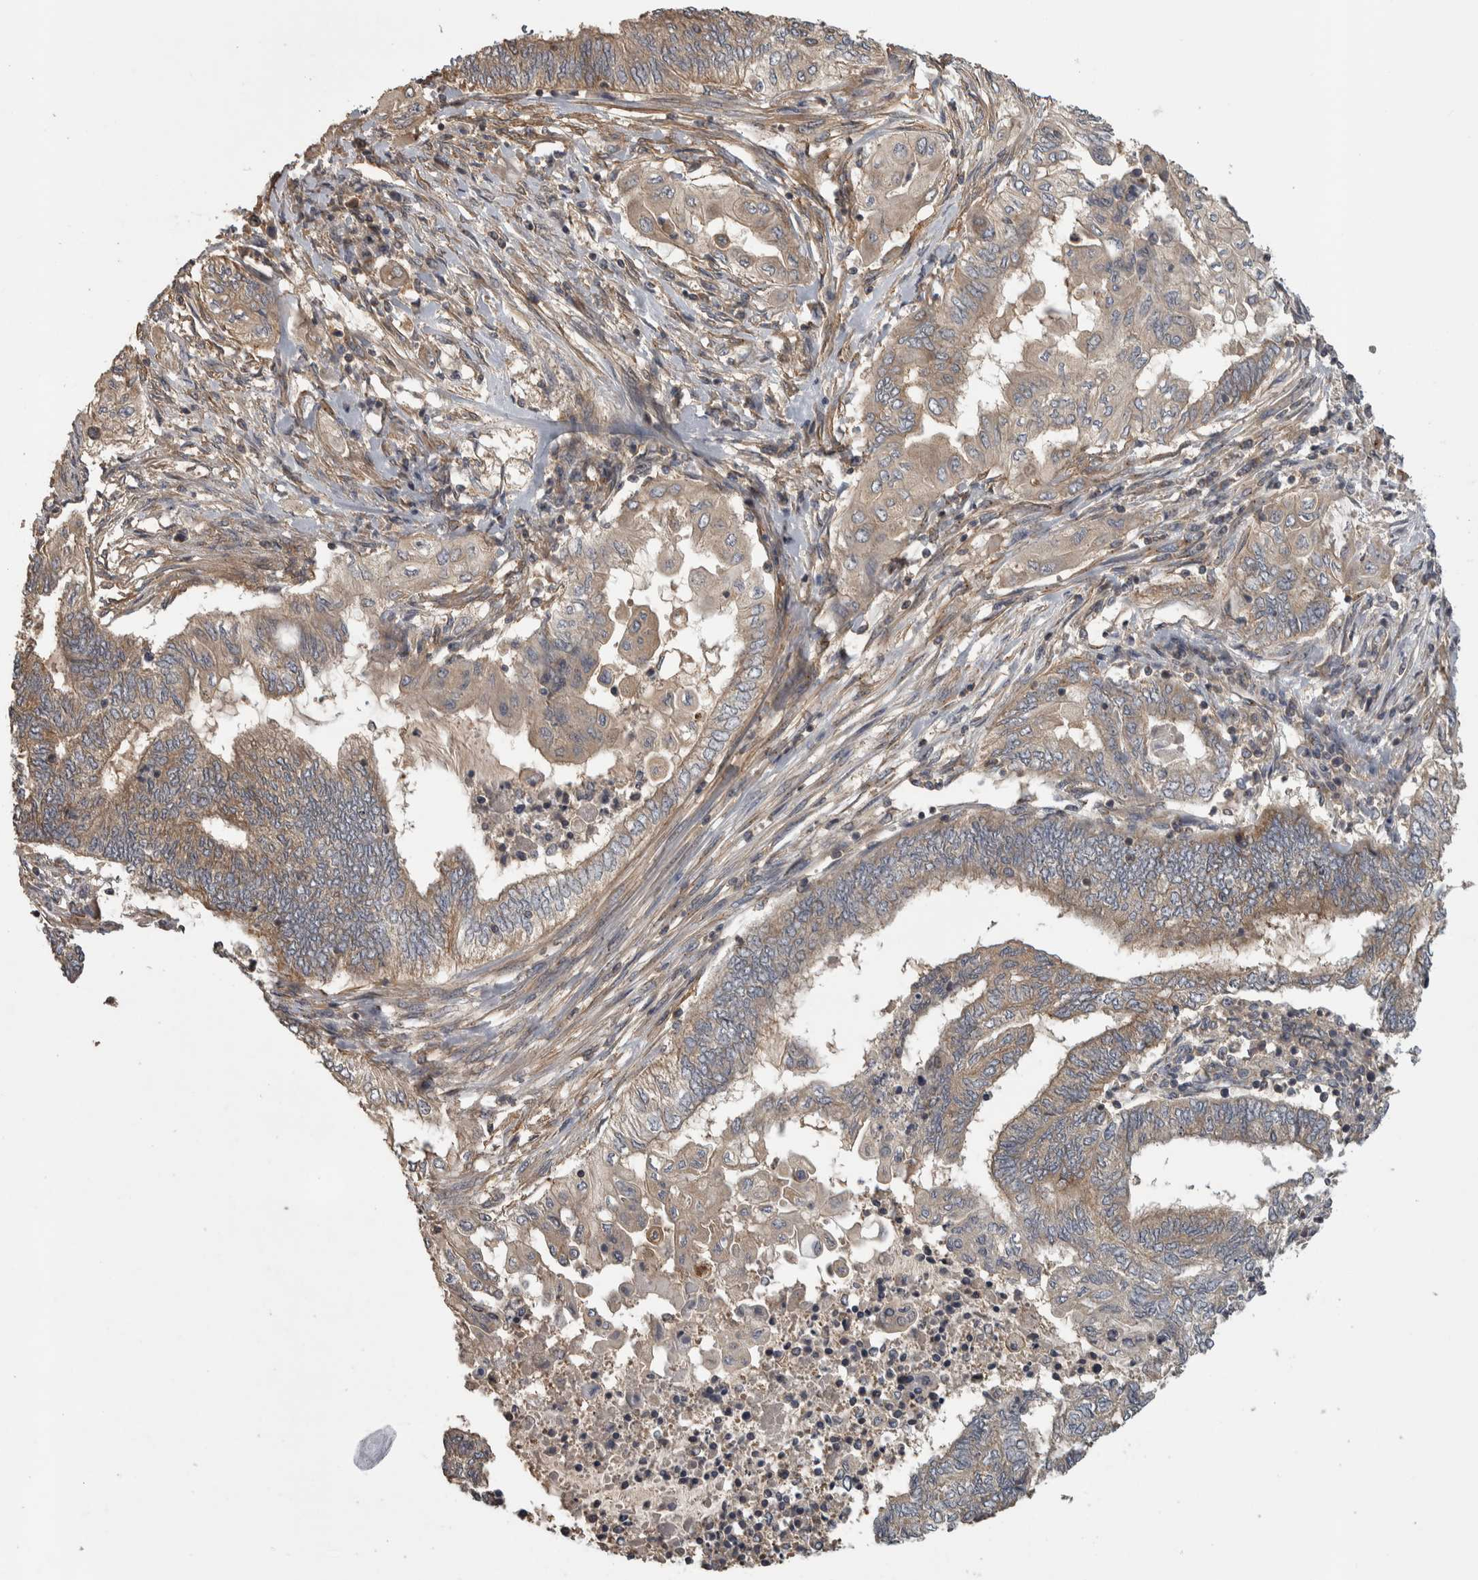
{"staining": {"intensity": "weak", "quantity": "25%-75%", "location": "cytoplasmic/membranous"}, "tissue": "endometrial cancer", "cell_type": "Tumor cells", "image_type": "cancer", "snomed": [{"axis": "morphology", "description": "Adenocarcinoma, NOS"}, {"axis": "topography", "description": "Uterus"}, {"axis": "topography", "description": "Endometrium"}], "caption": "This histopathology image exhibits immunohistochemistry (IHC) staining of endometrial cancer (adenocarcinoma), with low weak cytoplasmic/membranous staining in about 25%-75% of tumor cells.", "gene": "IFRD1", "patient": {"sex": "female", "age": 70}}